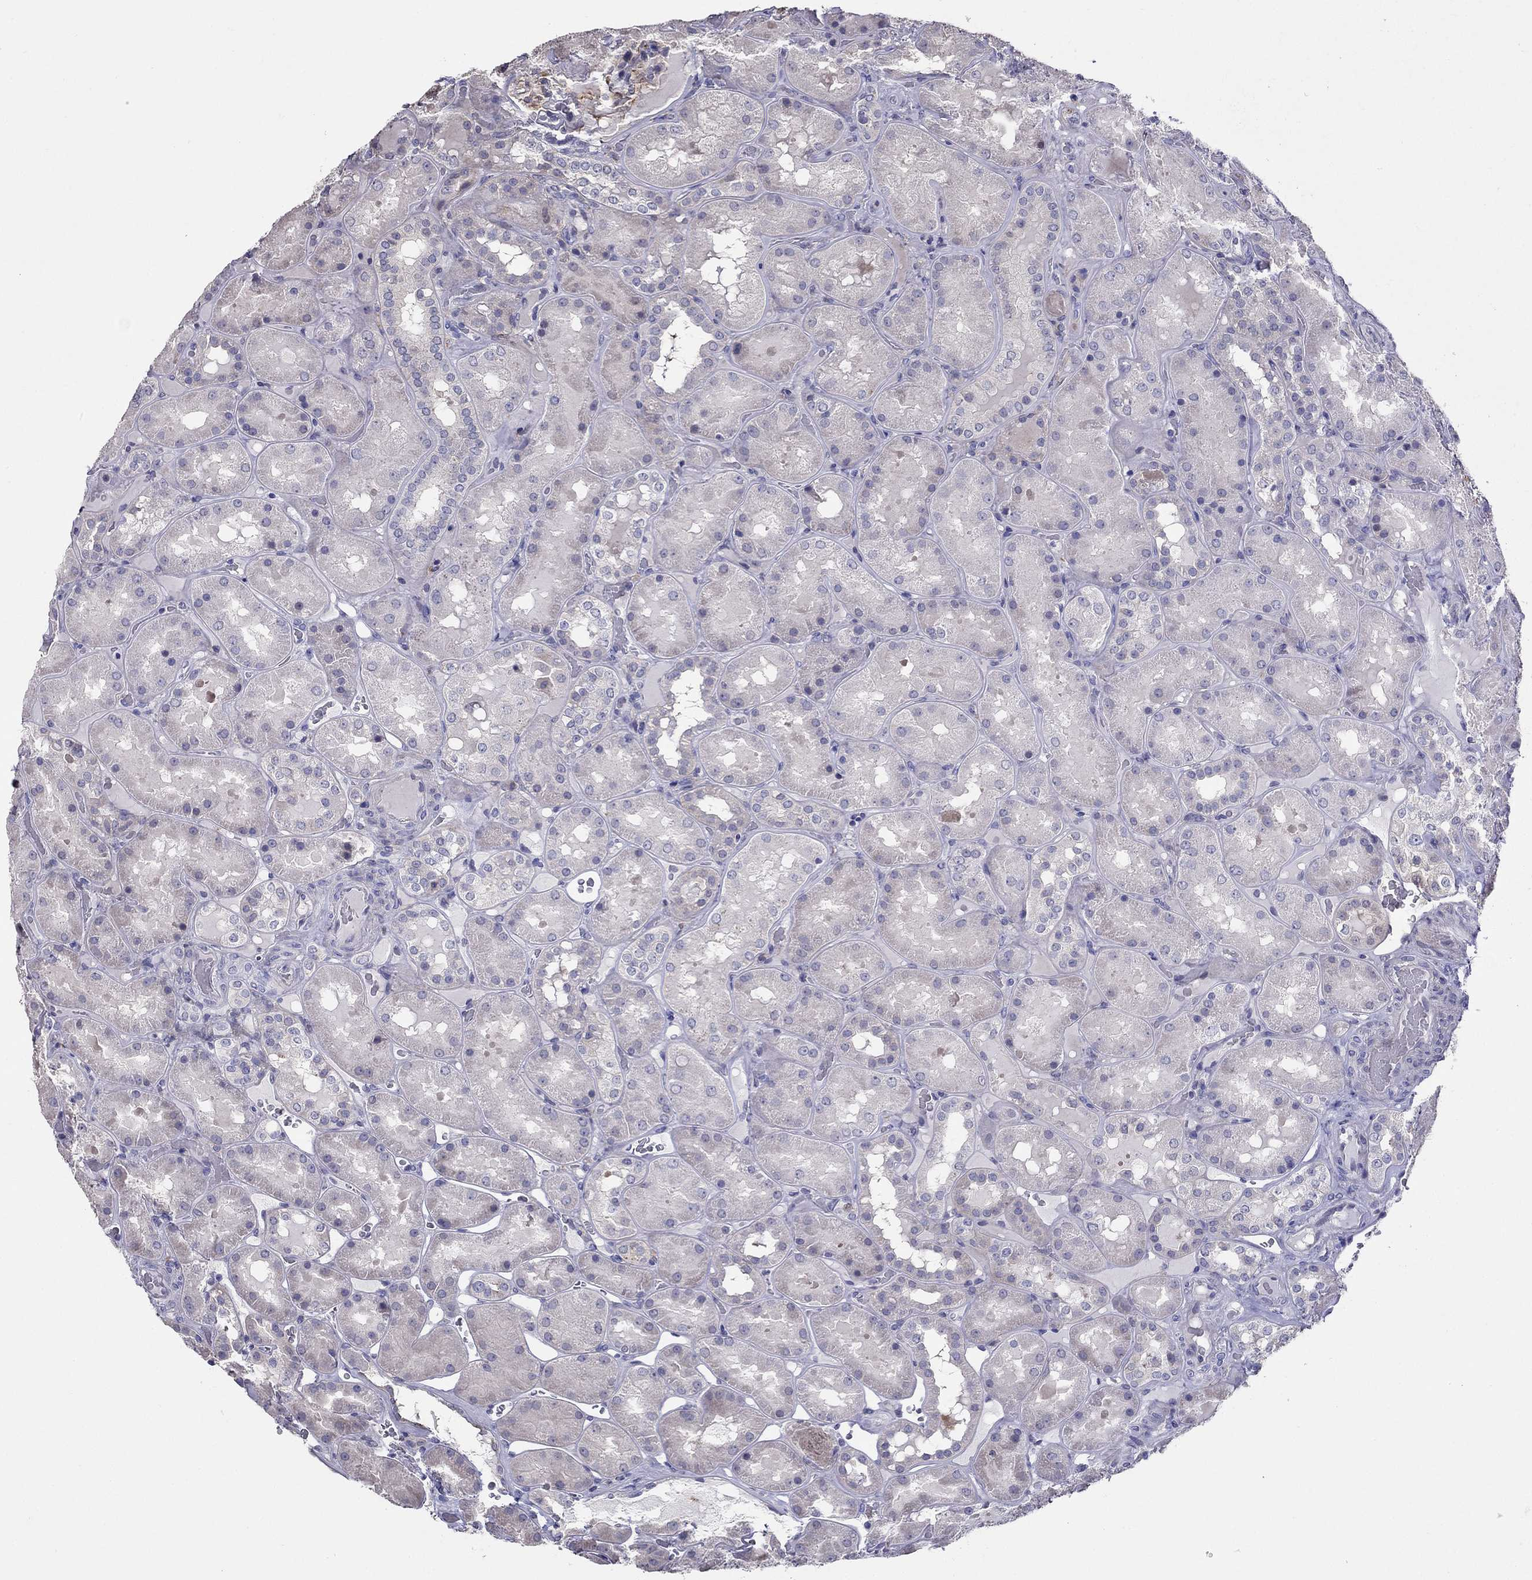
{"staining": {"intensity": "negative", "quantity": "none", "location": "none"}, "tissue": "kidney", "cell_type": "Cells in glomeruli", "image_type": "normal", "snomed": [{"axis": "morphology", "description": "Normal tissue, NOS"}, {"axis": "topography", "description": "Kidney"}], "caption": "DAB (3,3'-diaminobenzidine) immunohistochemical staining of benign human kidney reveals no significant staining in cells in glomeruli.", "gene": "MAGEB4", "patient": {"sex": "male", "age": 73}}